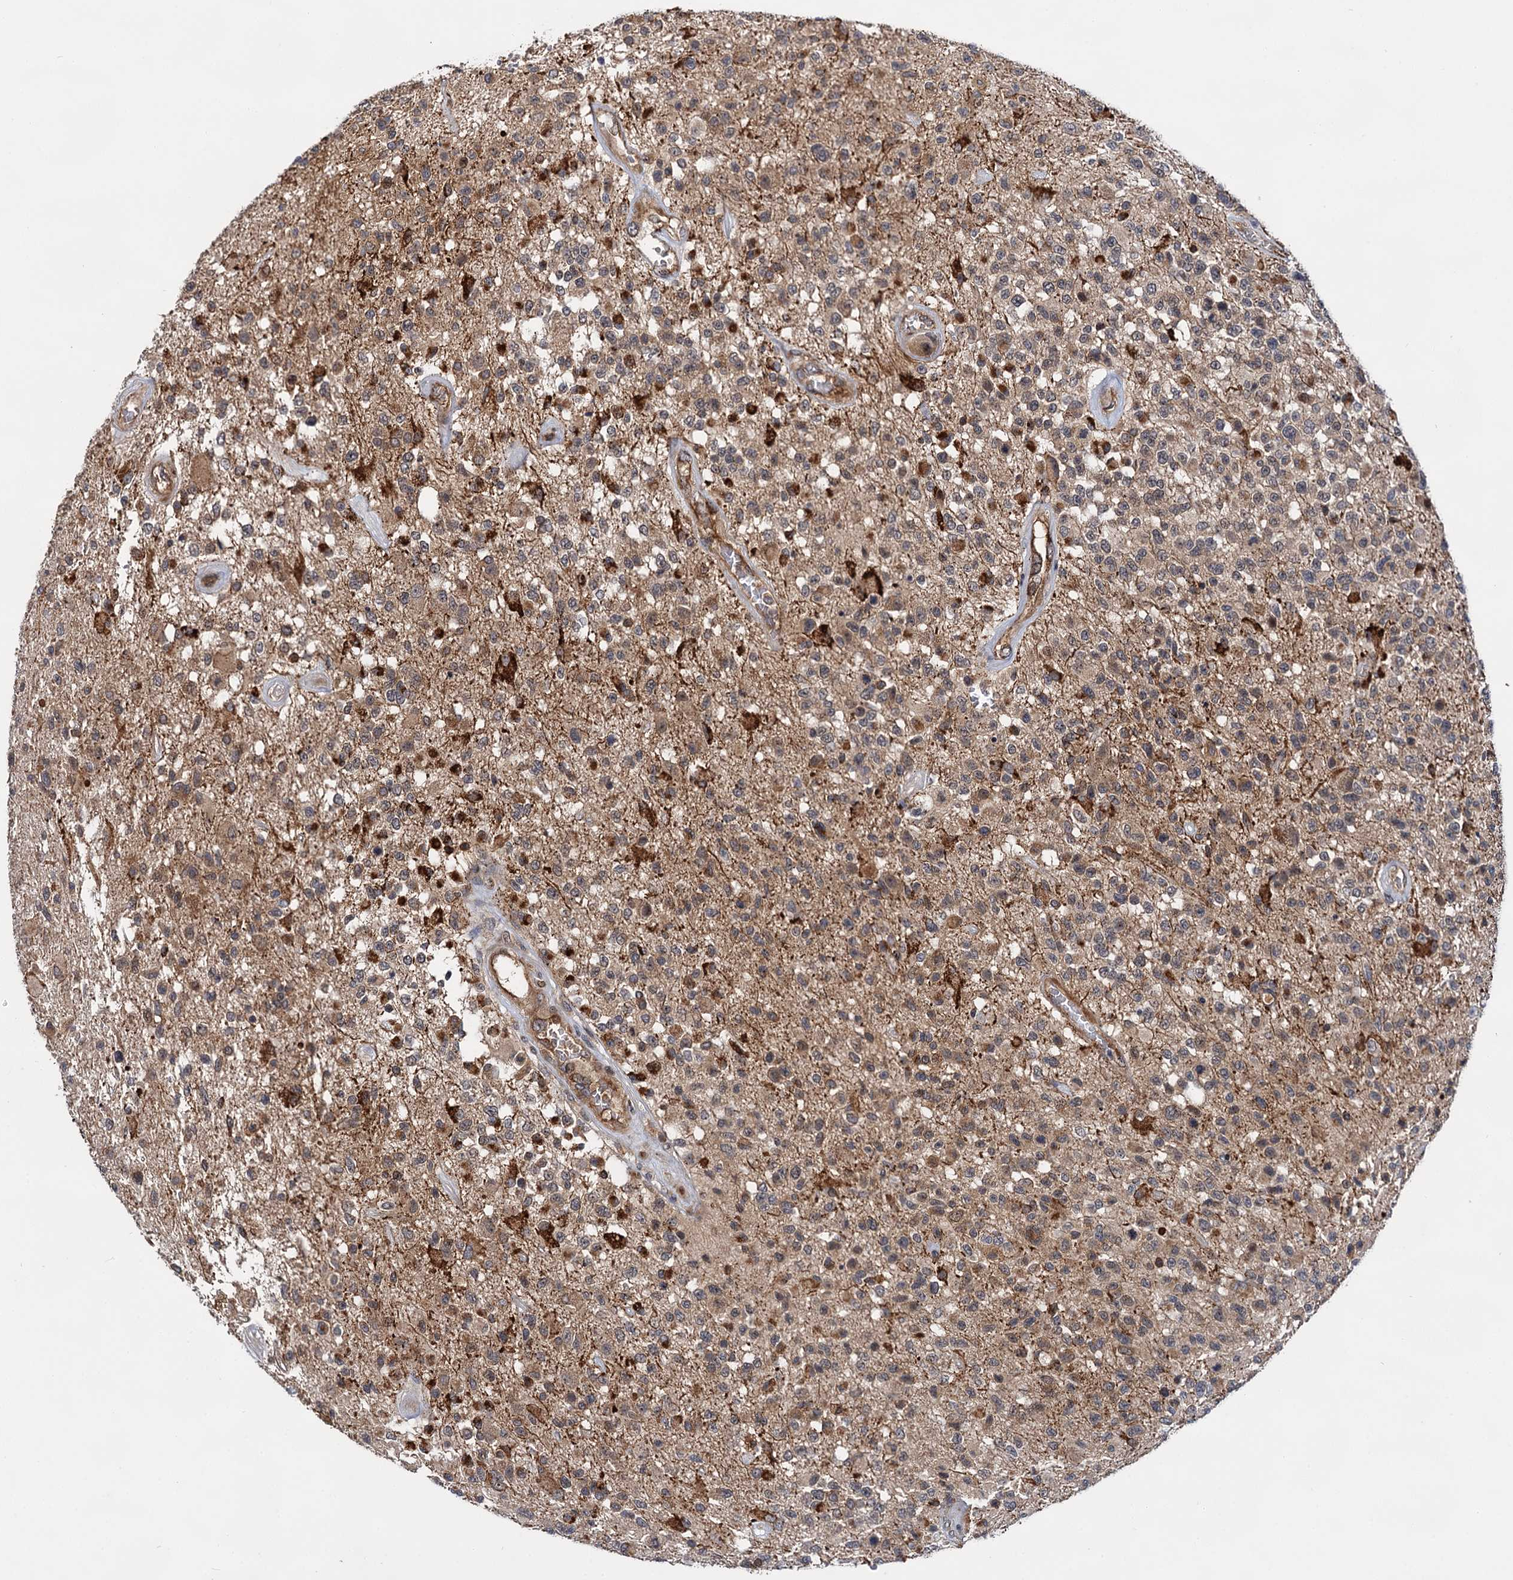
{"staining": {"intensity": "moderate", "quantity": ">75%", "location": "cytoplasmic/membranous"}, "tissue": "glioma", "cell_type": "Tumor cells", "image_type": "cancer", "snomed": [{"axis": "morphology", "description": "Glioma, malignant, High grade"}, {"axis": "morphology", "description": "Glioblastoma, NOS"}, {"axis": "topography", "description": "Brain"}], "caption": "Moderate cytoplasmic/membranous positivity is identified in about >75% of tumor cells in glioma.", "gene": "ABLIM1", "patient": {"sex": "male", "age": 60}}